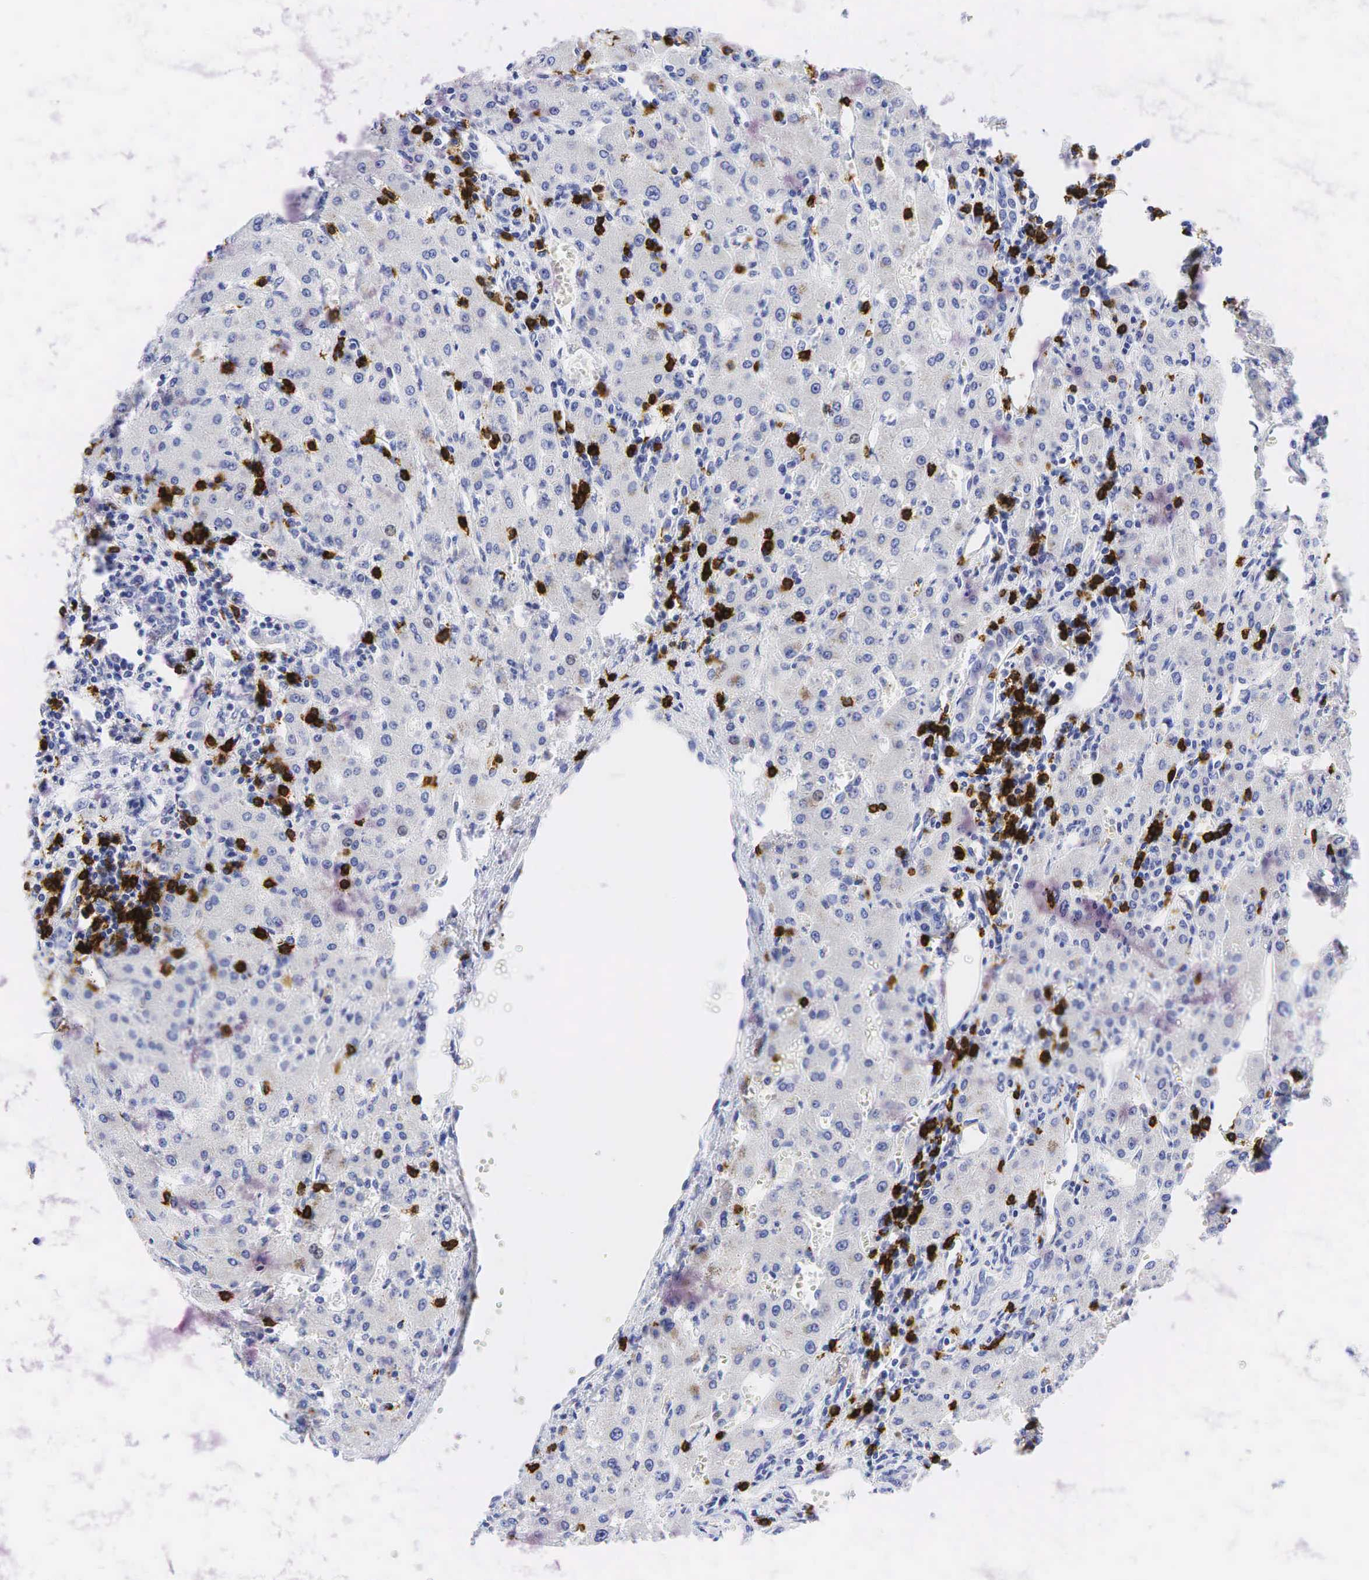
{"staining": {"intensity": "negative", "quantity": "none", "location": "none"}, "tissue": "liver", "cell_type": "Cholangiocytes", "image_type": "normal", "snomed": [{"axis": "morphology", "description": "Normal tissue, NOS"}, {"axis": "topography", "description": "Liver"}], "caption": "Cholangiocytes show no significant protein expression in normal liver. (DAB (3,3'-diaminobenzidine) immunohistochemistry, high magnification).", "gene": "CD8A", "patient": {"sex": "female", "age": 30}}